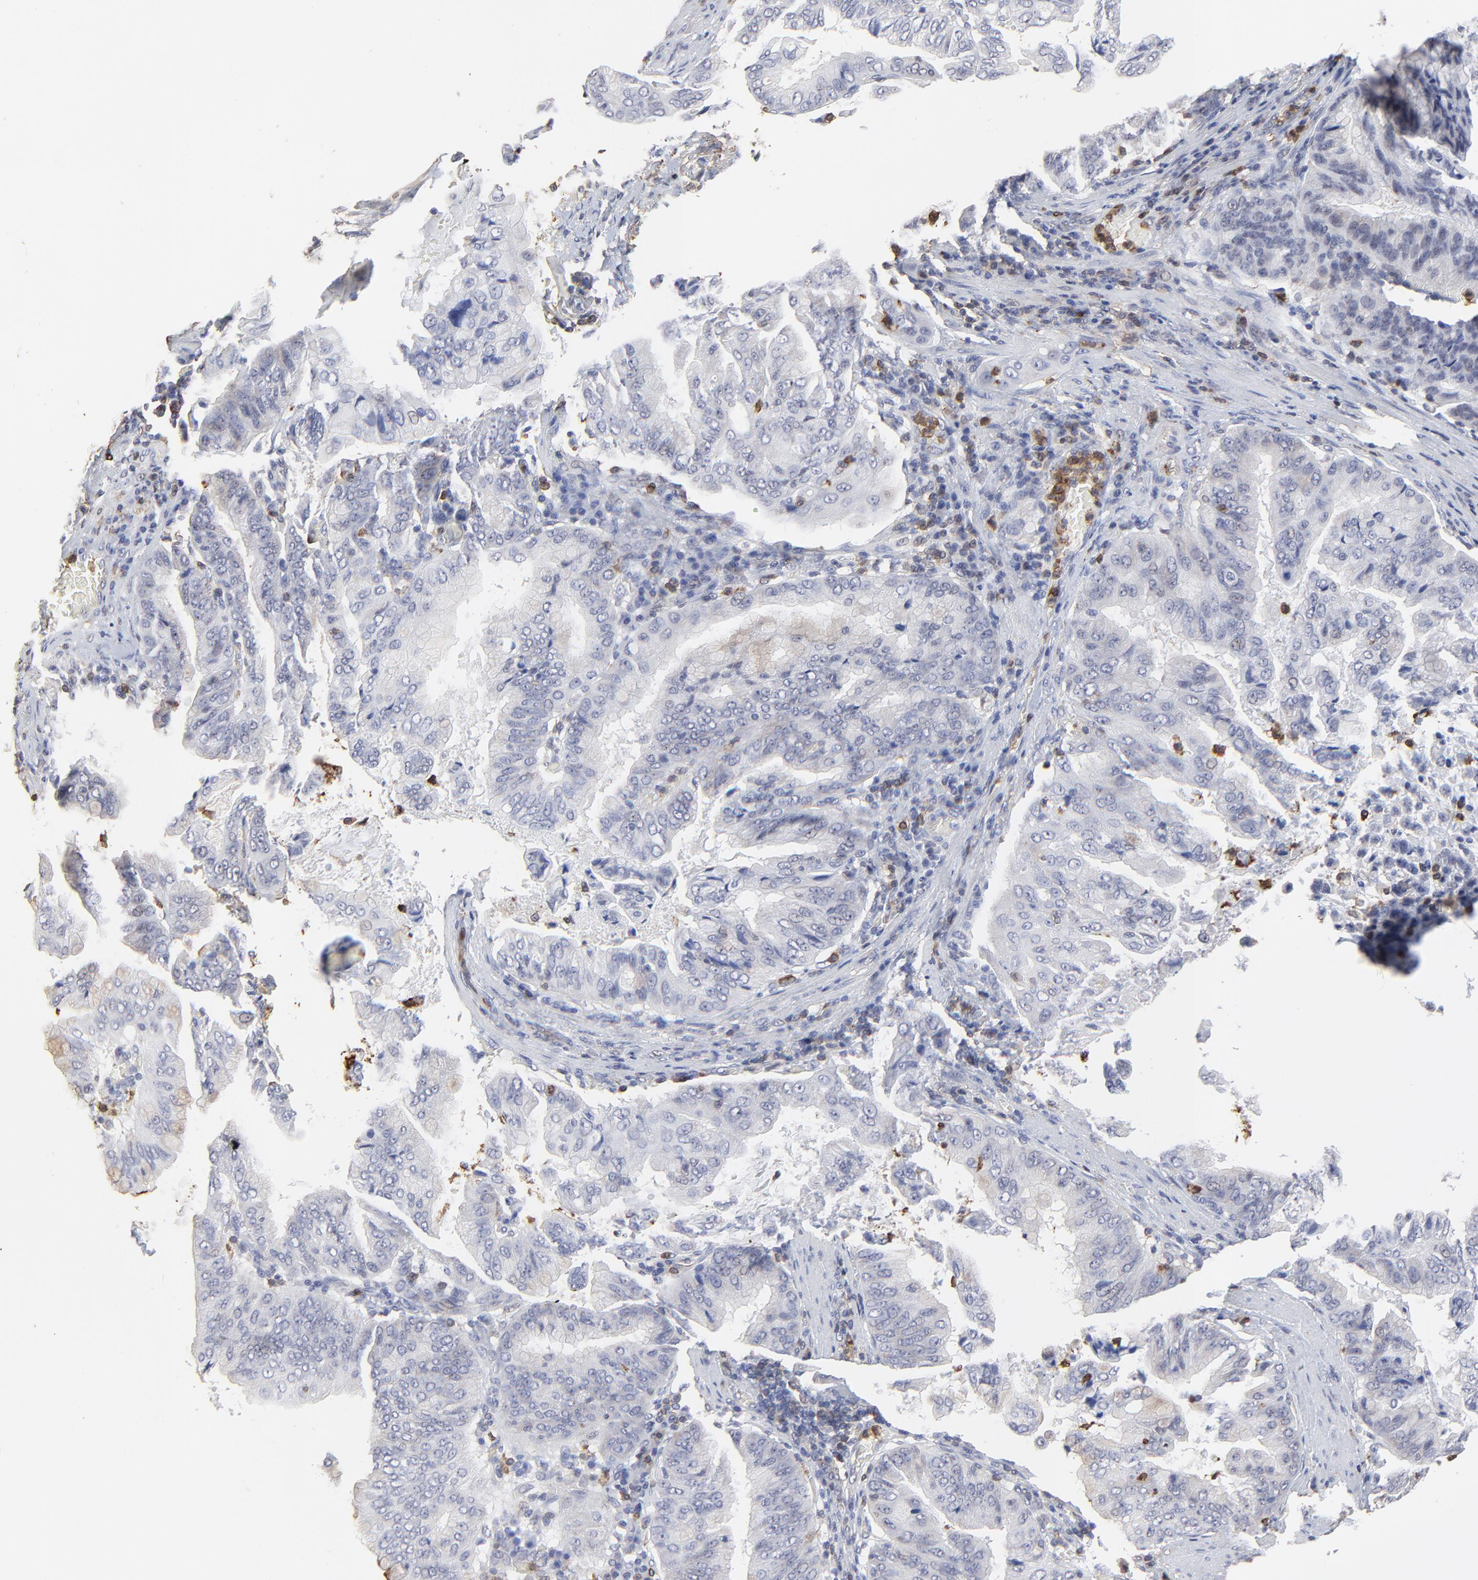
{"staining": {"intensity": "negative", "quantity": "none", "location": "none"}, "tissue": "stomach cancer", "cell_type": "Tumor cells", "image_type": "cancer", "snomed": [{"axis": "morphology", "description": "Adenocarcinoma, NOS"}, {"axis": "topography", "description": "Stomach, upper"}], "caption": "This is an immunohistochemistry histopathology image of adenocarcinoma (stomach). There is no staining in tumor cells.", "gene": "SLC6A14", "patient": {"sex": "male", "age": 80}}